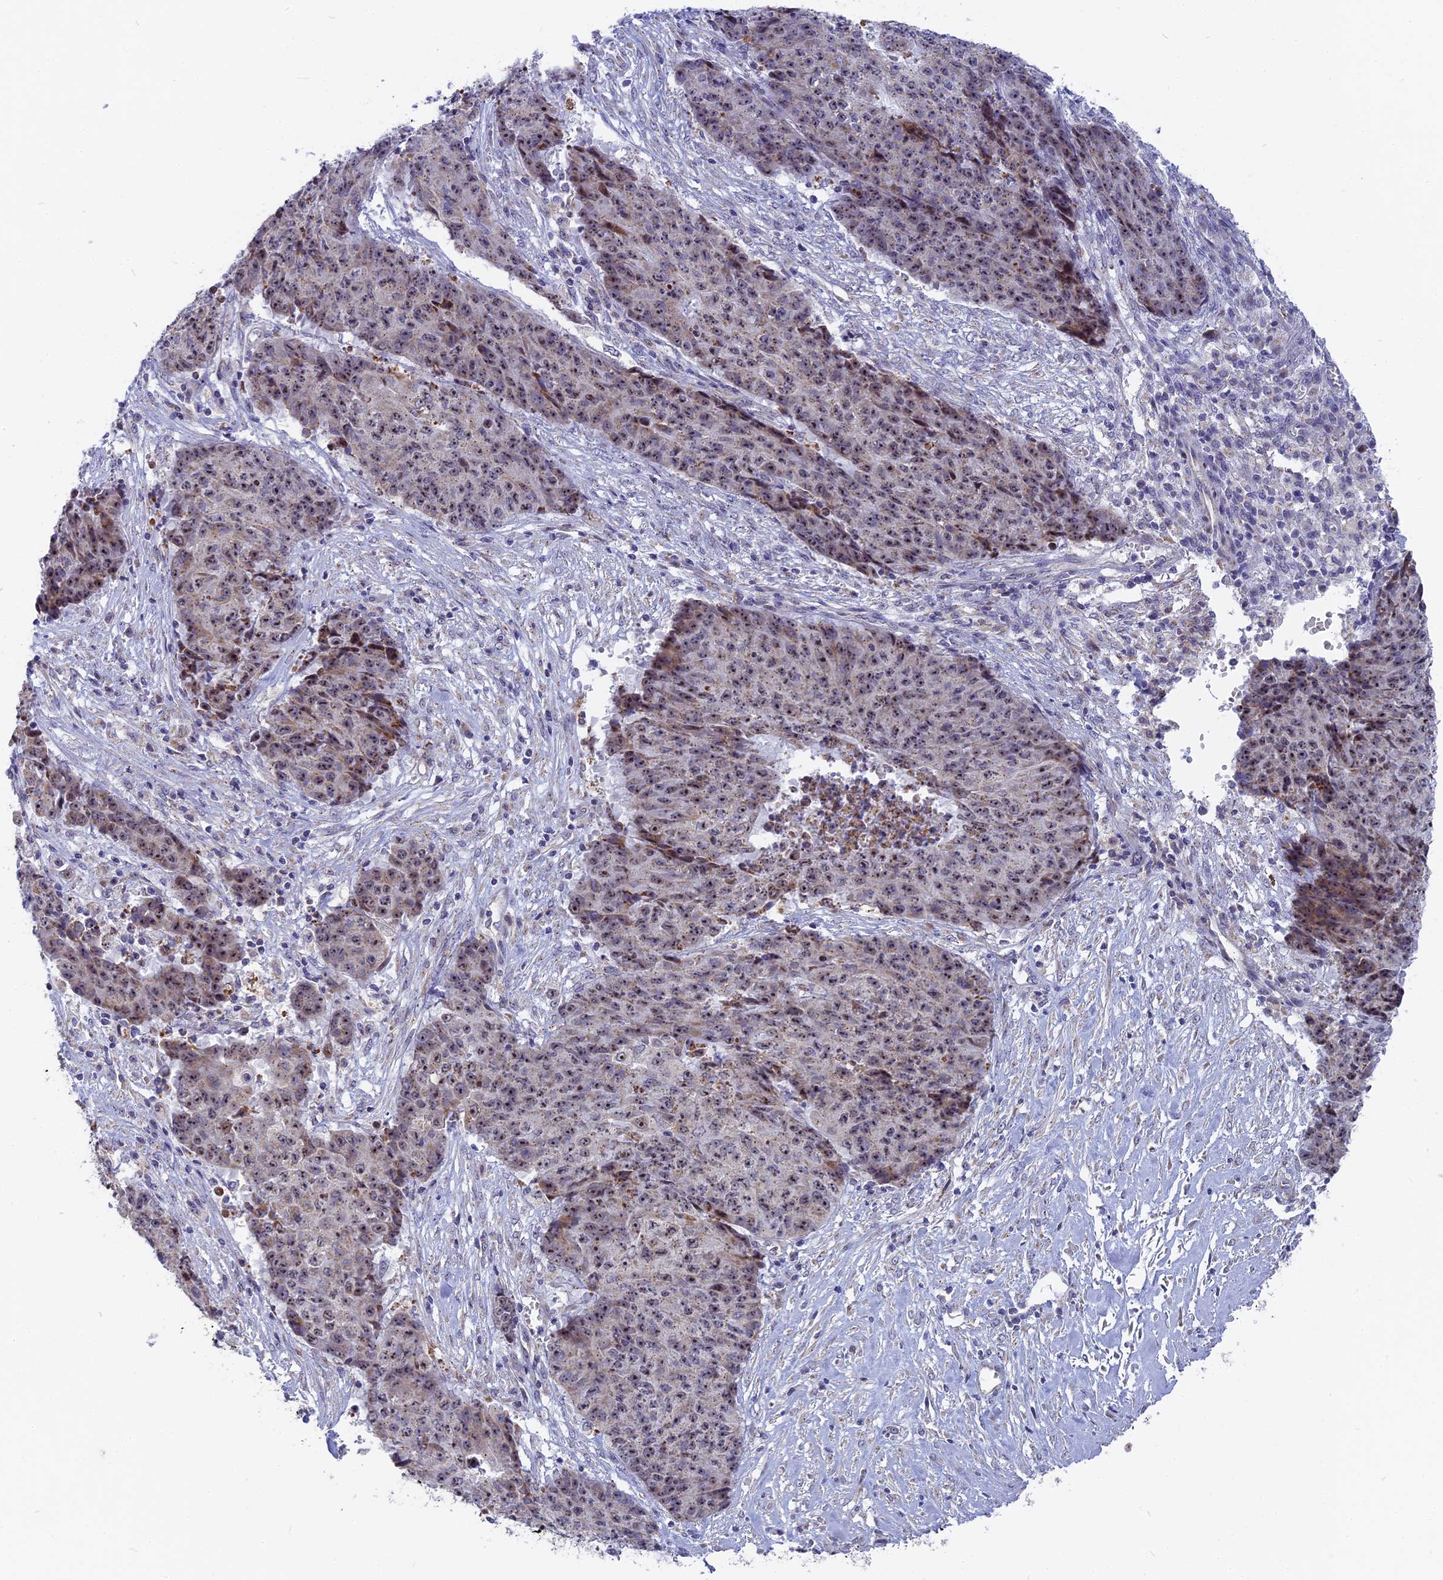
{"staining": {"intensity": "moderate", "quantity": ">75%", "location": "nuclear"}, "tissue": "ovarian cancer", "cell_type": "Tumor cells", "image_type": "cancer", "snomed": [{"axis": "morphology", "description": "Carcinoma, endometroid"}, {"axis": "topography", "description": "Ovary"}], "caption": "Ovarian cancer (endometroid carcinoma) stained with a protein marker displays moderate staining in tumor cells.", "gene": "DTWD1", "patient": {"sex": "female", "age": 42}}